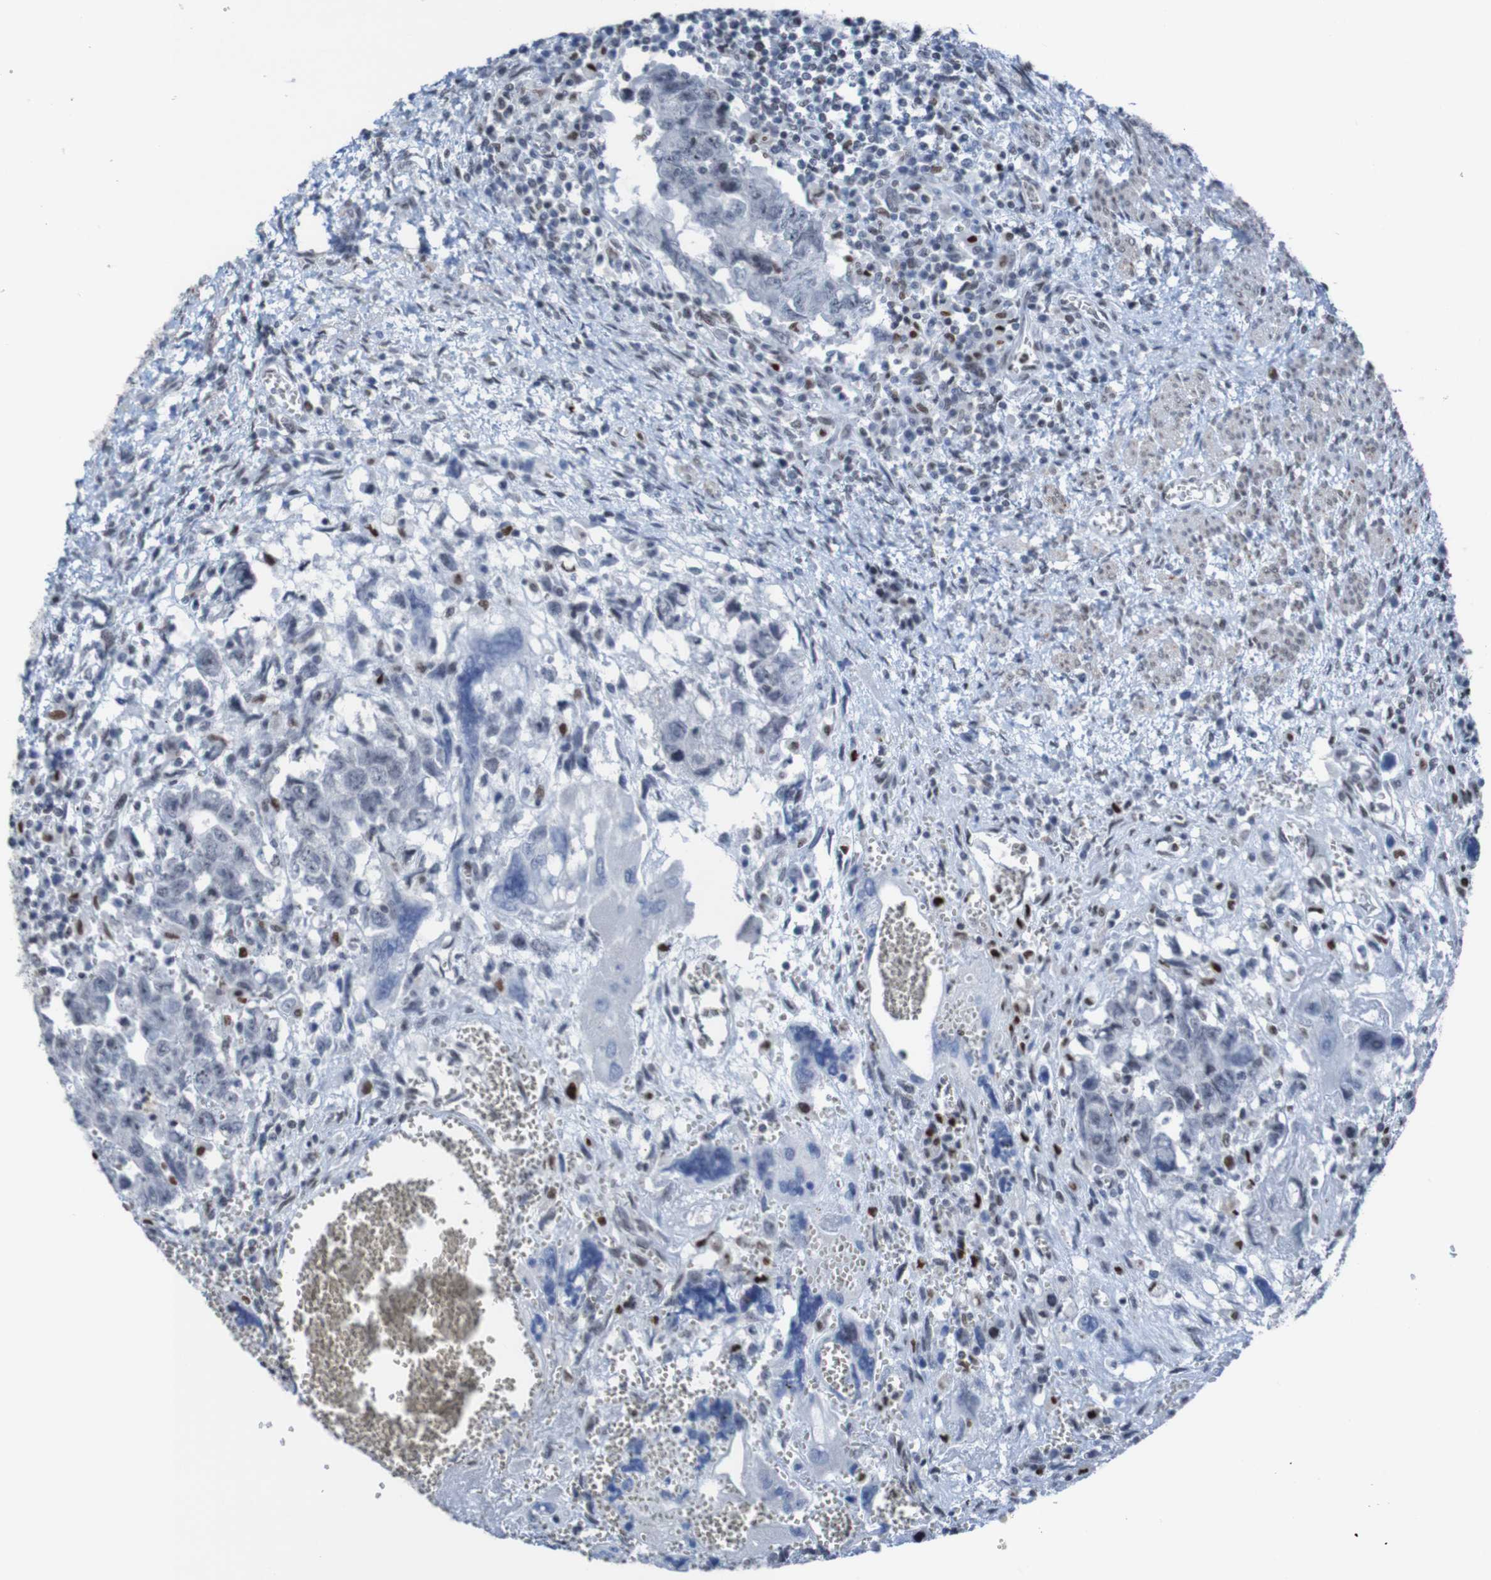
{"staining": {"intensity": "negative", "quantity": "none", "location": "none"}, "tissue": "testis cancer", "cell_type": "Tumor cells", "image_type": "cancer", "snomed": [{"axis": "morphology", "description": "Carcinoma, Embryonal, NOS"}, {"axis": "topography", "description": "Testis"}], "caption": "This is an immunohistochemistry (IHC) micrograph of testis embryonal carcinoma. There is no staining in tumor cells.", "gene": "PHF2", "patient": {"sex": "male", "age": 28}}